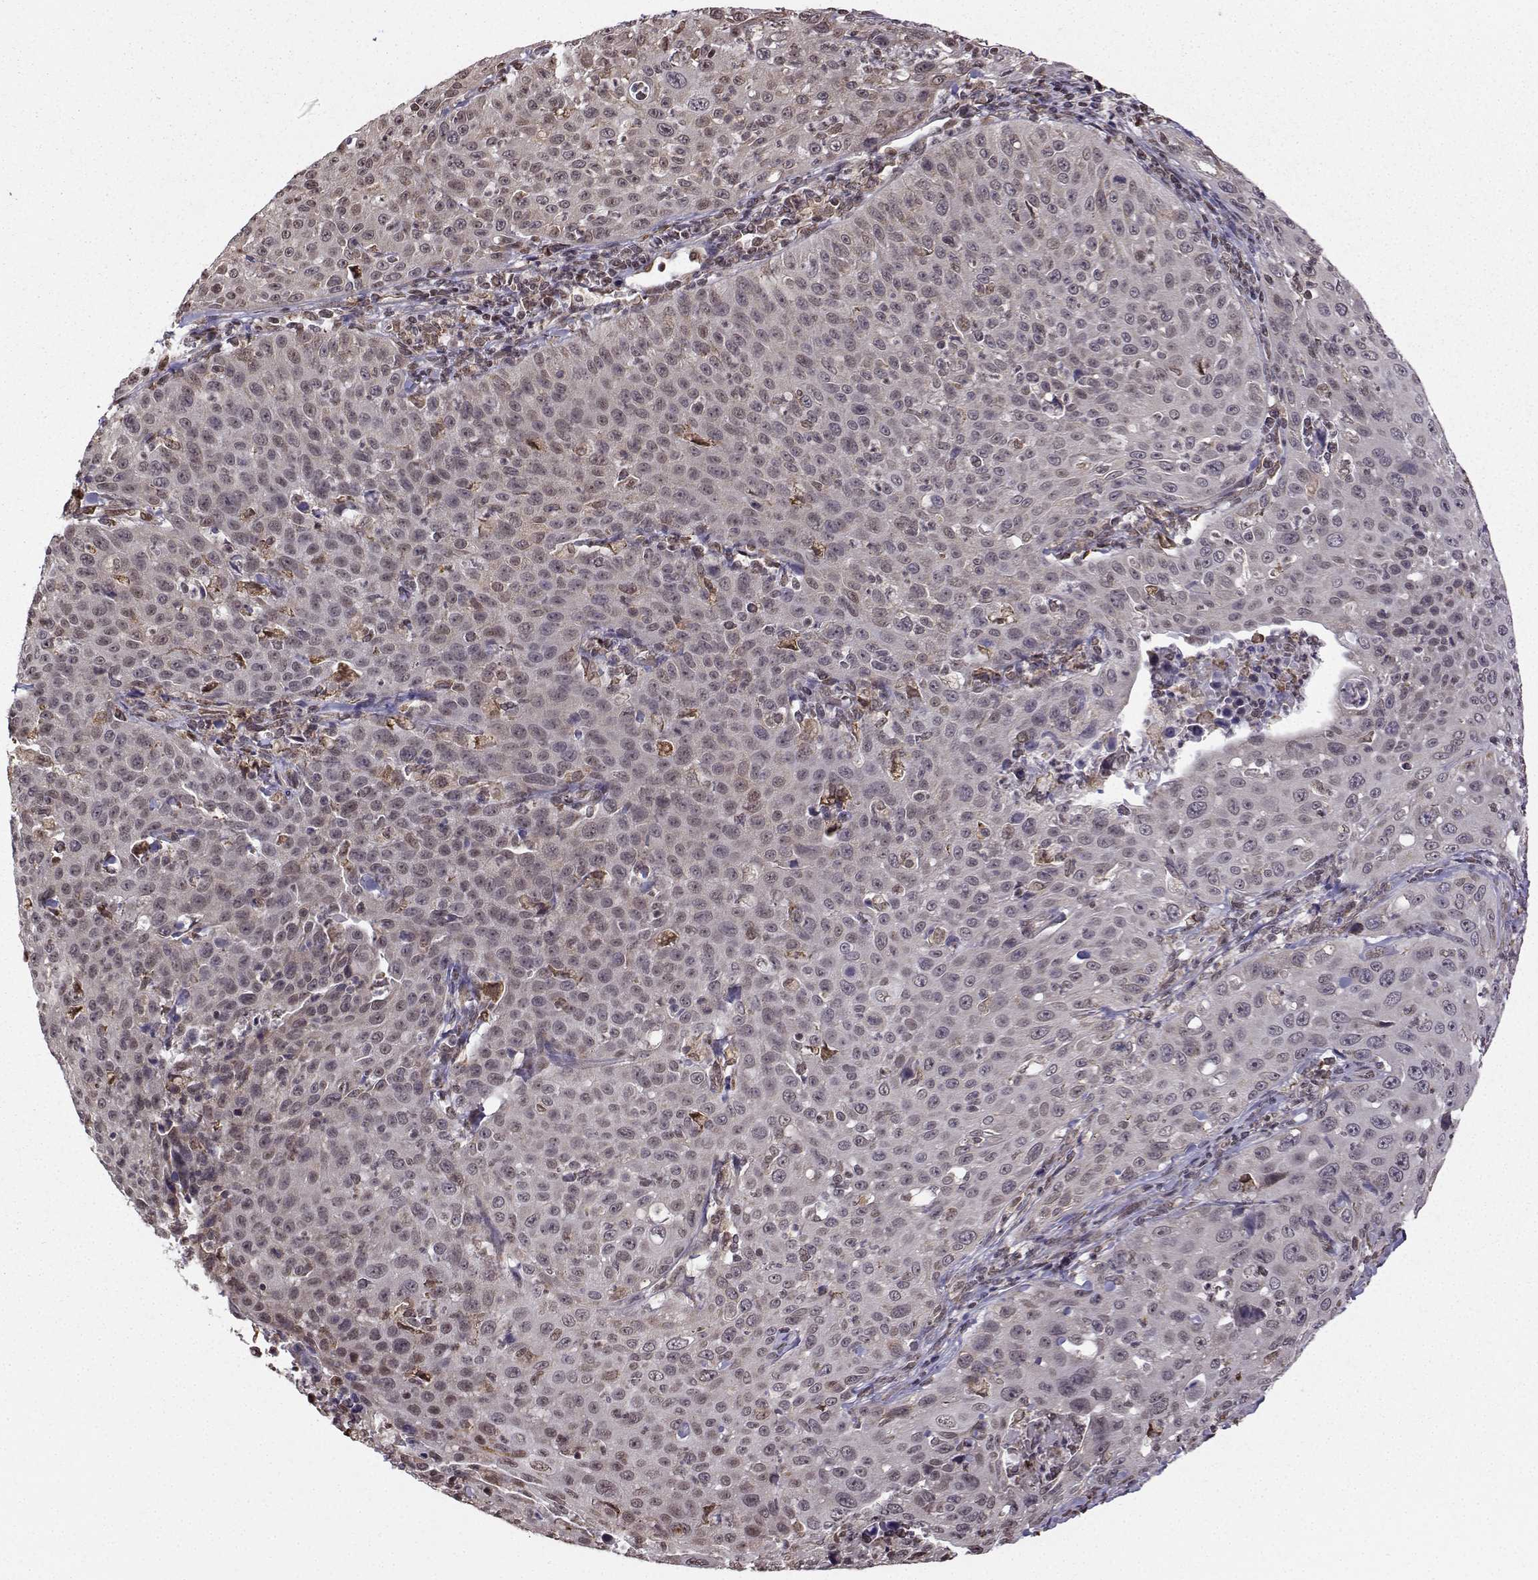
{"staining": {"intensity": "weak", "quantity": "<25%", "location": "nuclear"}, "tissue": "cervical cancer", "cell_type": "Tumor cells", "image_type": "cancer", "snomed": [{"axis": "morphology", "description": "Squamous cell carcinoma, NOS"}, {"axis": "topography", "description": "Cervix"}], "caption": "Micrograph shows no protein staining in tumor cells of cervical cancer (squamous cell carcinoma) tissue.", "gene": "EZH1", "patient": {"sex": "female", "age": 26}}